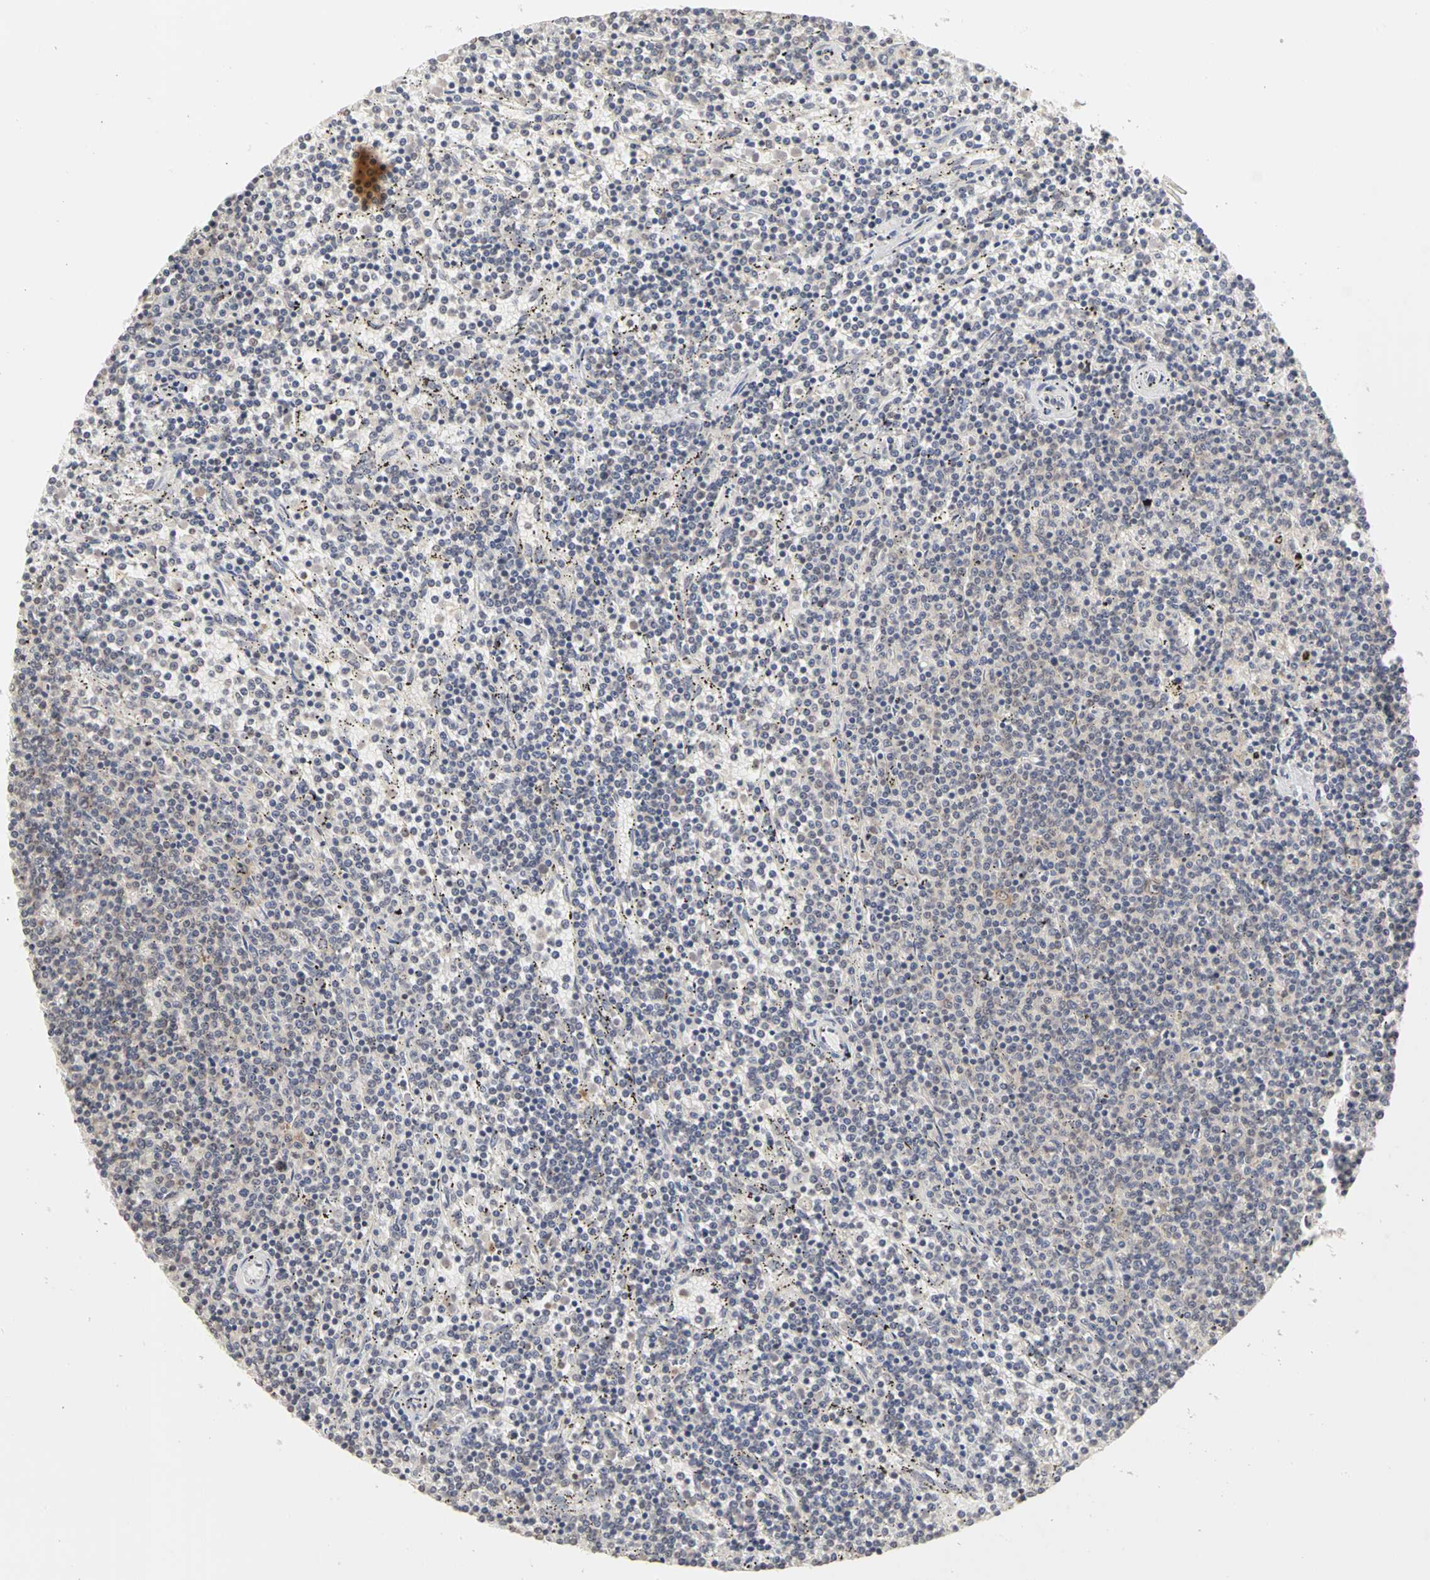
{"staining": {"intensity": "weak", "quantity": "25%-75%", "location": "cytoplasmic/membranous"}, "tissue": "lymphoma", "cell_type": "Tumor cells", "image_type": "cancer", "snomed": [{"axis": "morphology", "description": "Malignant lymphoma, non-Hodgkin's type, Low grade"}, {"axis": "topography", "description": "Spleen"}], "caption": "Protein analysis of malignant lymphoma, non-Hodgkin's type (low-grade) tissue shows weak cytoplasmic/membranous expression in approximately 25%-75% of tumor cells. (Brightfield microscopy of DAB IHC at high magnification).", "gene": "IRAK1", "patient": {"sex": "female", "age": 50}}